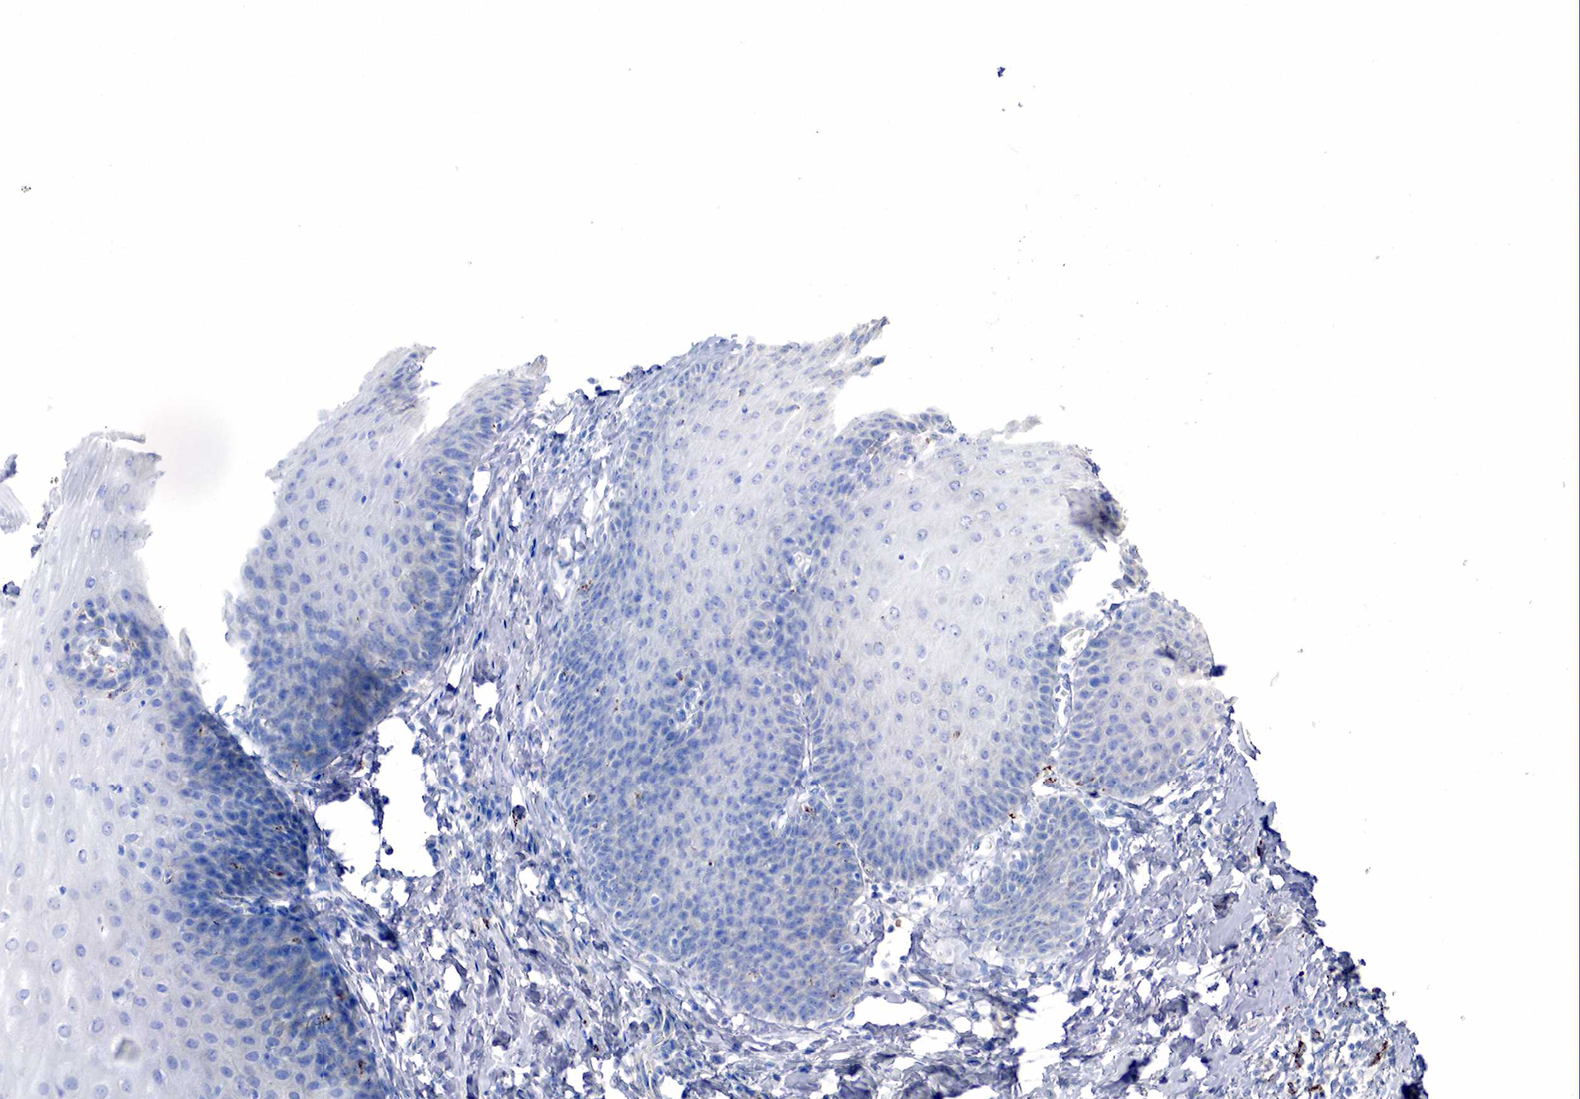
{"staining": {"intensity": "negative", "quantity": "none", "location": "none"}, "tissue": "esophagus", "cell_type": "Squamous epithelial cells", "image_type": "normal", "snomed": [{"axis": "morphology", "description": "Normal tissue, NOS"}, {"axis": "topography", "description": "Esophagus"}], "caption": "The IHC micrograph has no significant staining in squamous epithelial cells of esophagus.", "gene": "SYP", "patient": {"sex": "male", "age": 70}}